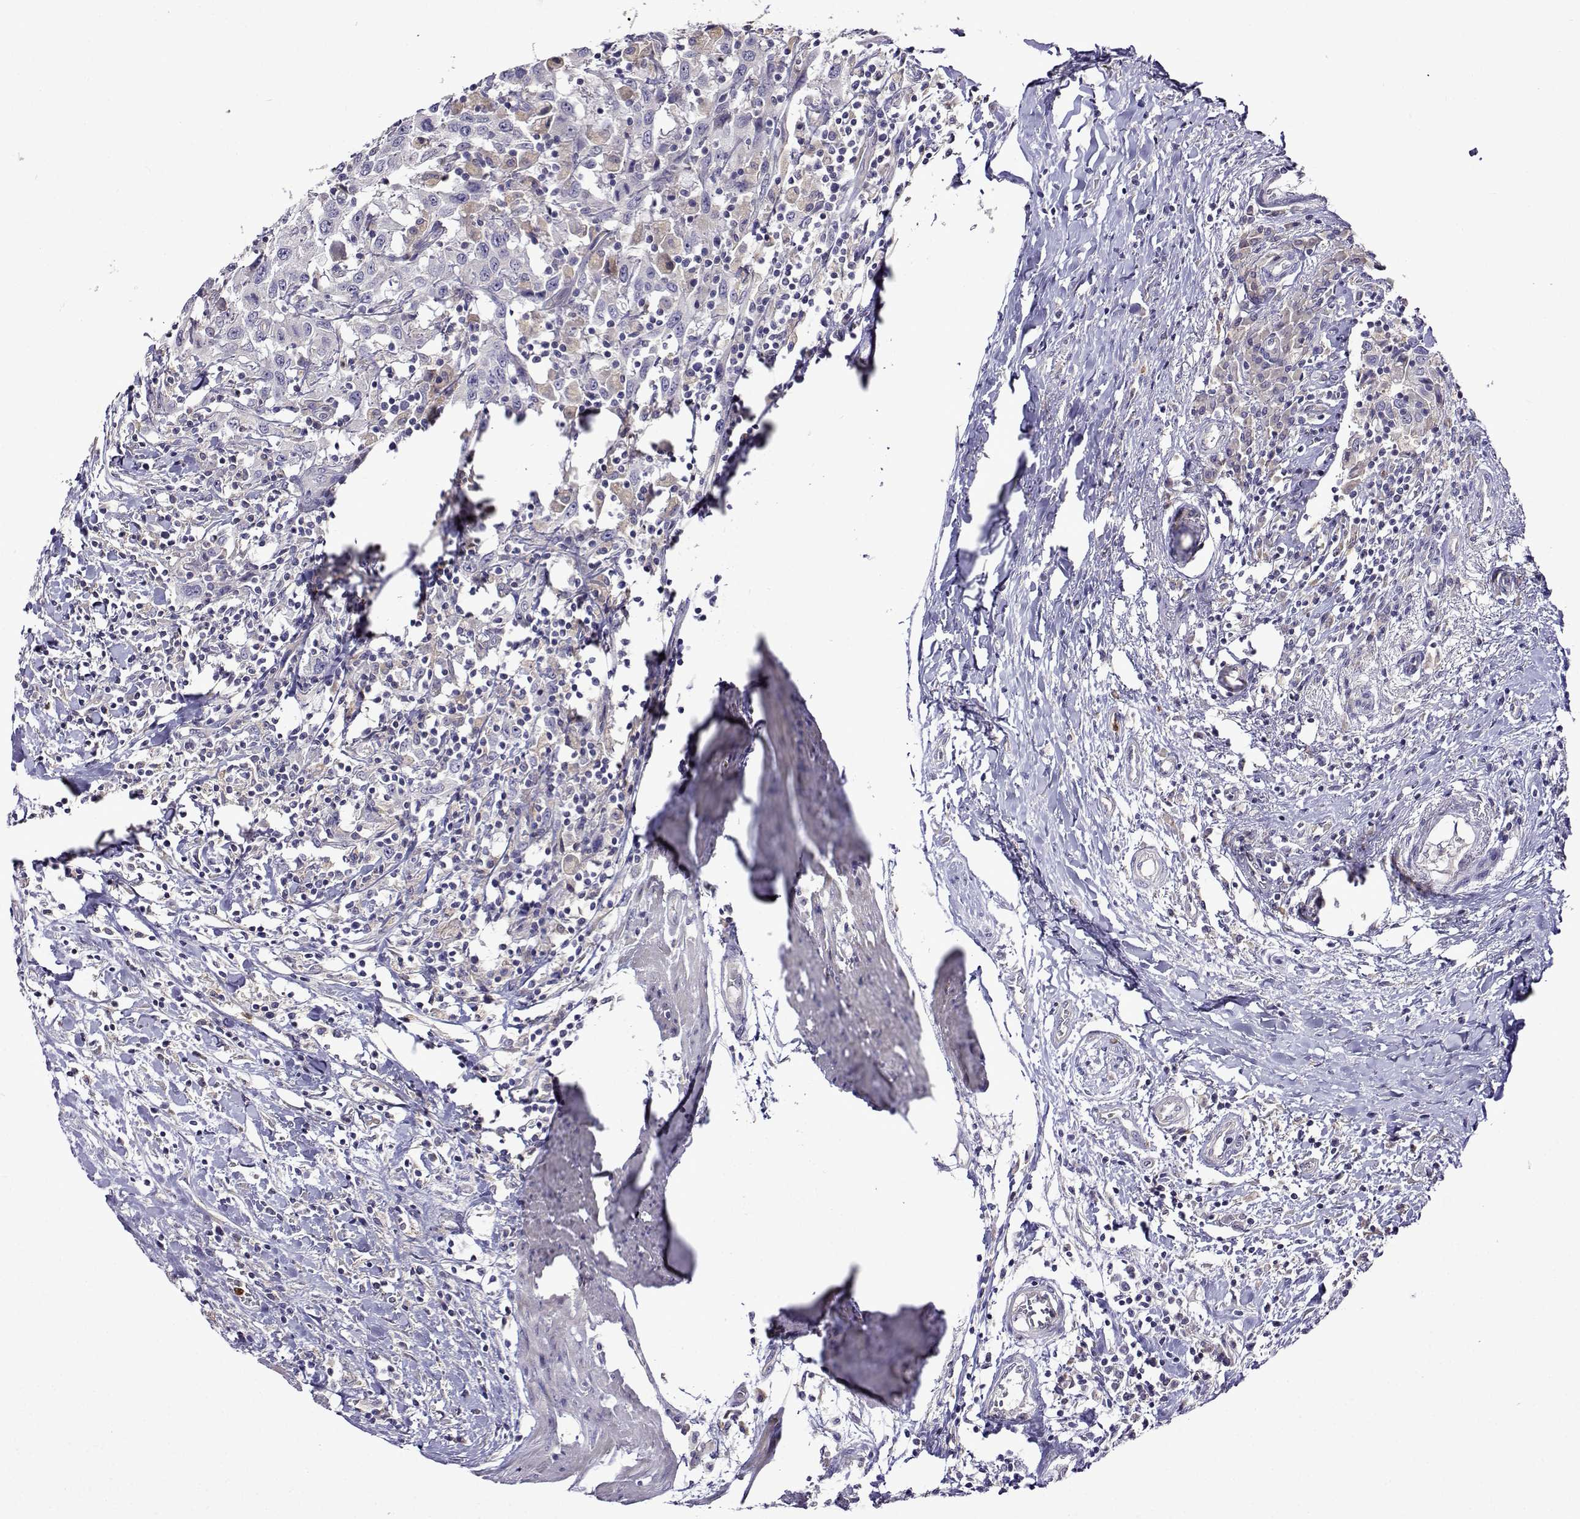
{"staining": {"intensity": "negative", "quantity": "none", "location": "none"}, "tissue": "urothelial cancer", "cell_type": "Tumor cells", "image_type": "cancer", "snomed": [{"axis": "morphology", "description": "Urothelial carcinoma, High grade"}, {"axis": "topography", "description": "Urinary bladder"}], "caption": "This is an immunohistochemistry (IHC) histopathology image of human high-grade urothelial carcinoma. There is no expression in tumor cells.", "gene": "SULT2A1", "patient": {"sex": "male", "age": 61}}